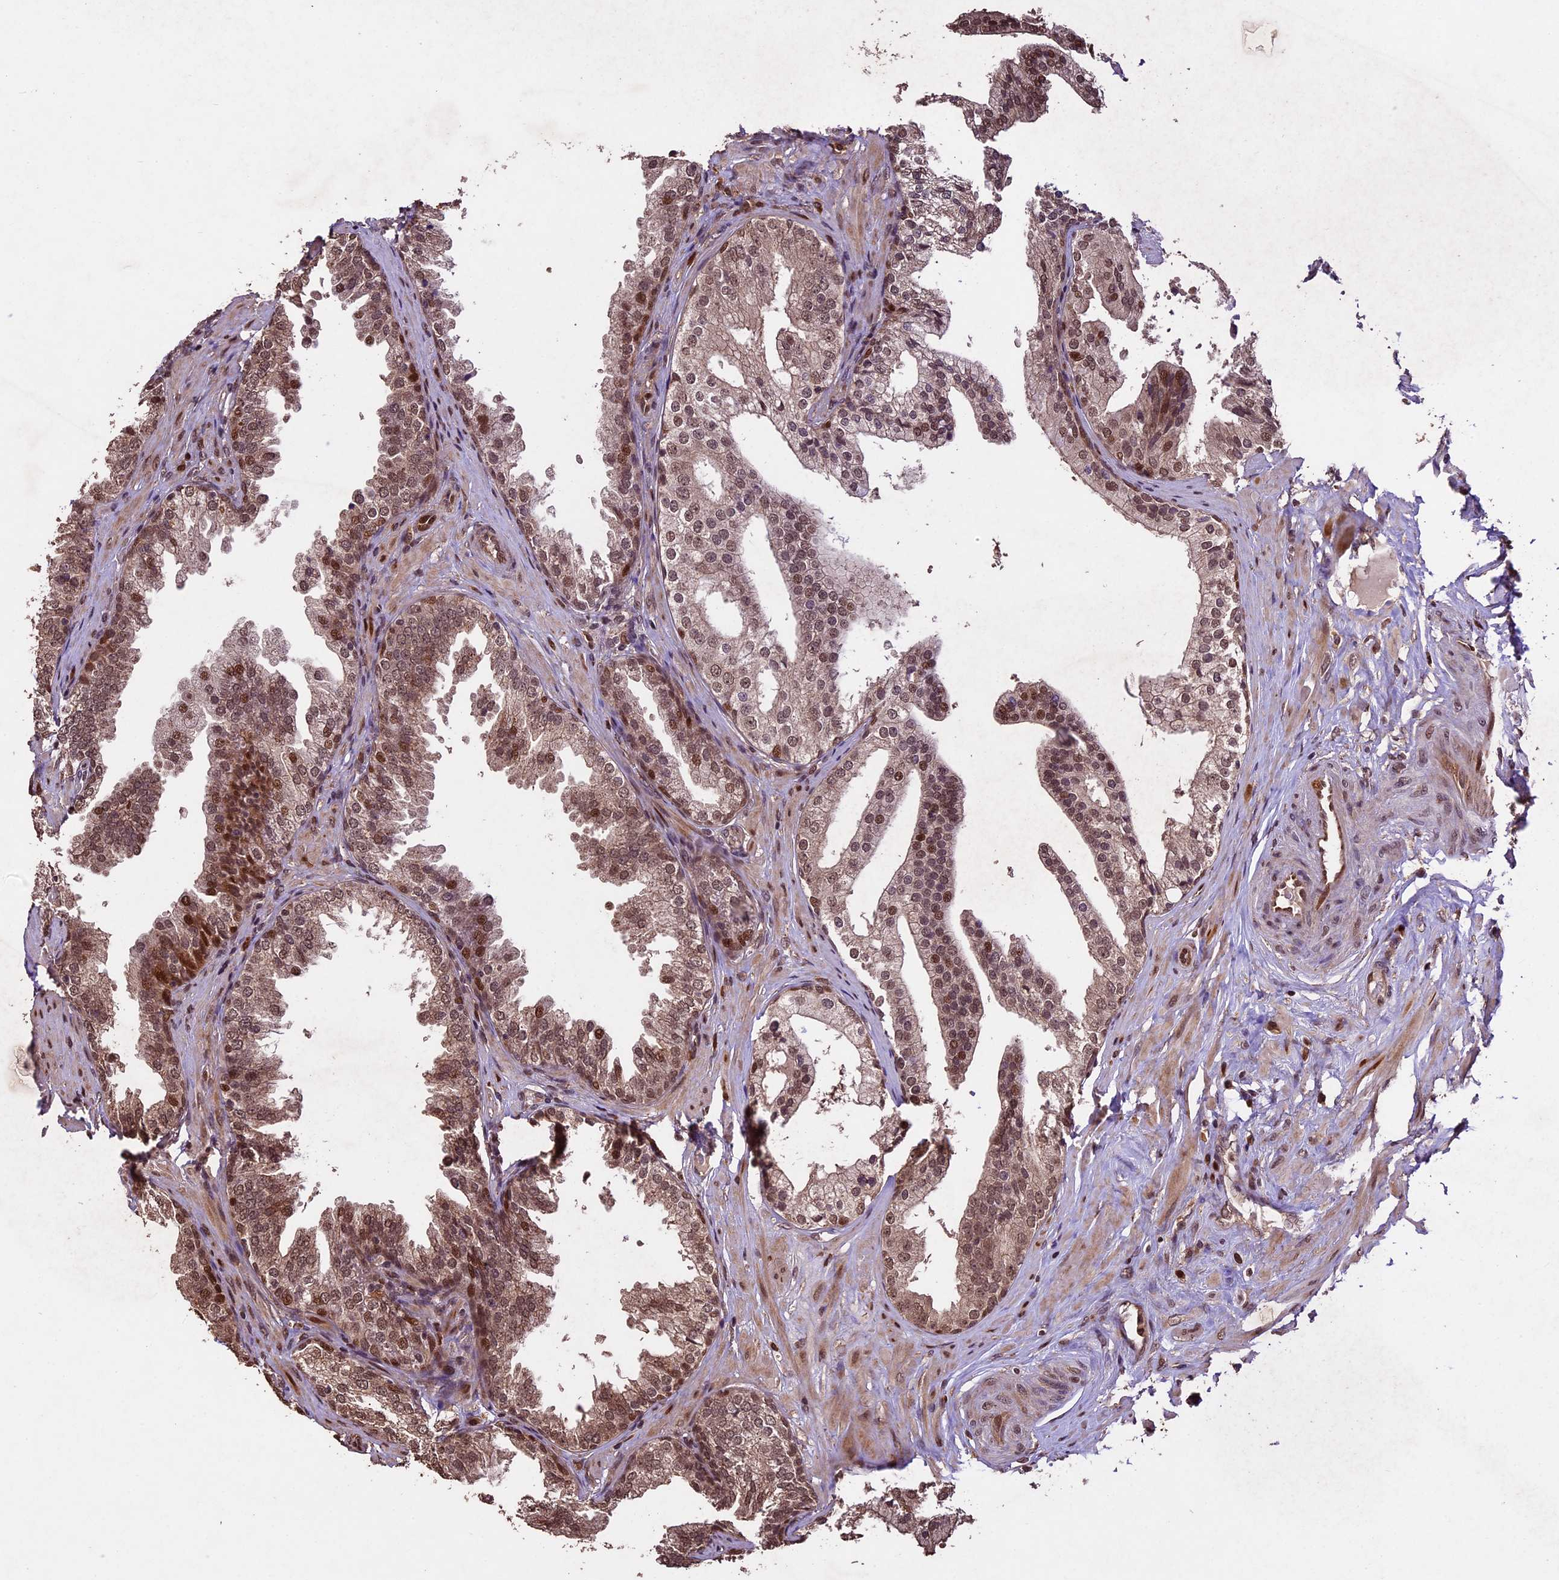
{"staining": {"intensity": "moderate", "quantity": ">75%", "location": "cytoplasmic/membranous,nuclear"}, "tissue": "prostate", "cell_type": "Glandular cells", "image_type": "normal", "snomed": [{"axis": "morphology", "description": "Normal tissue, NOS"}, {"axis": "topography", "description": "Prostate"}], "caption": "Prostate stained with a brown dye reveals moderate cytoplasmic/membranous,nuclear positive expression in approximately >75% of glandular cells.", "gene": "CDKN2AIP", "patient": {"sex": "male", "age": 60}}